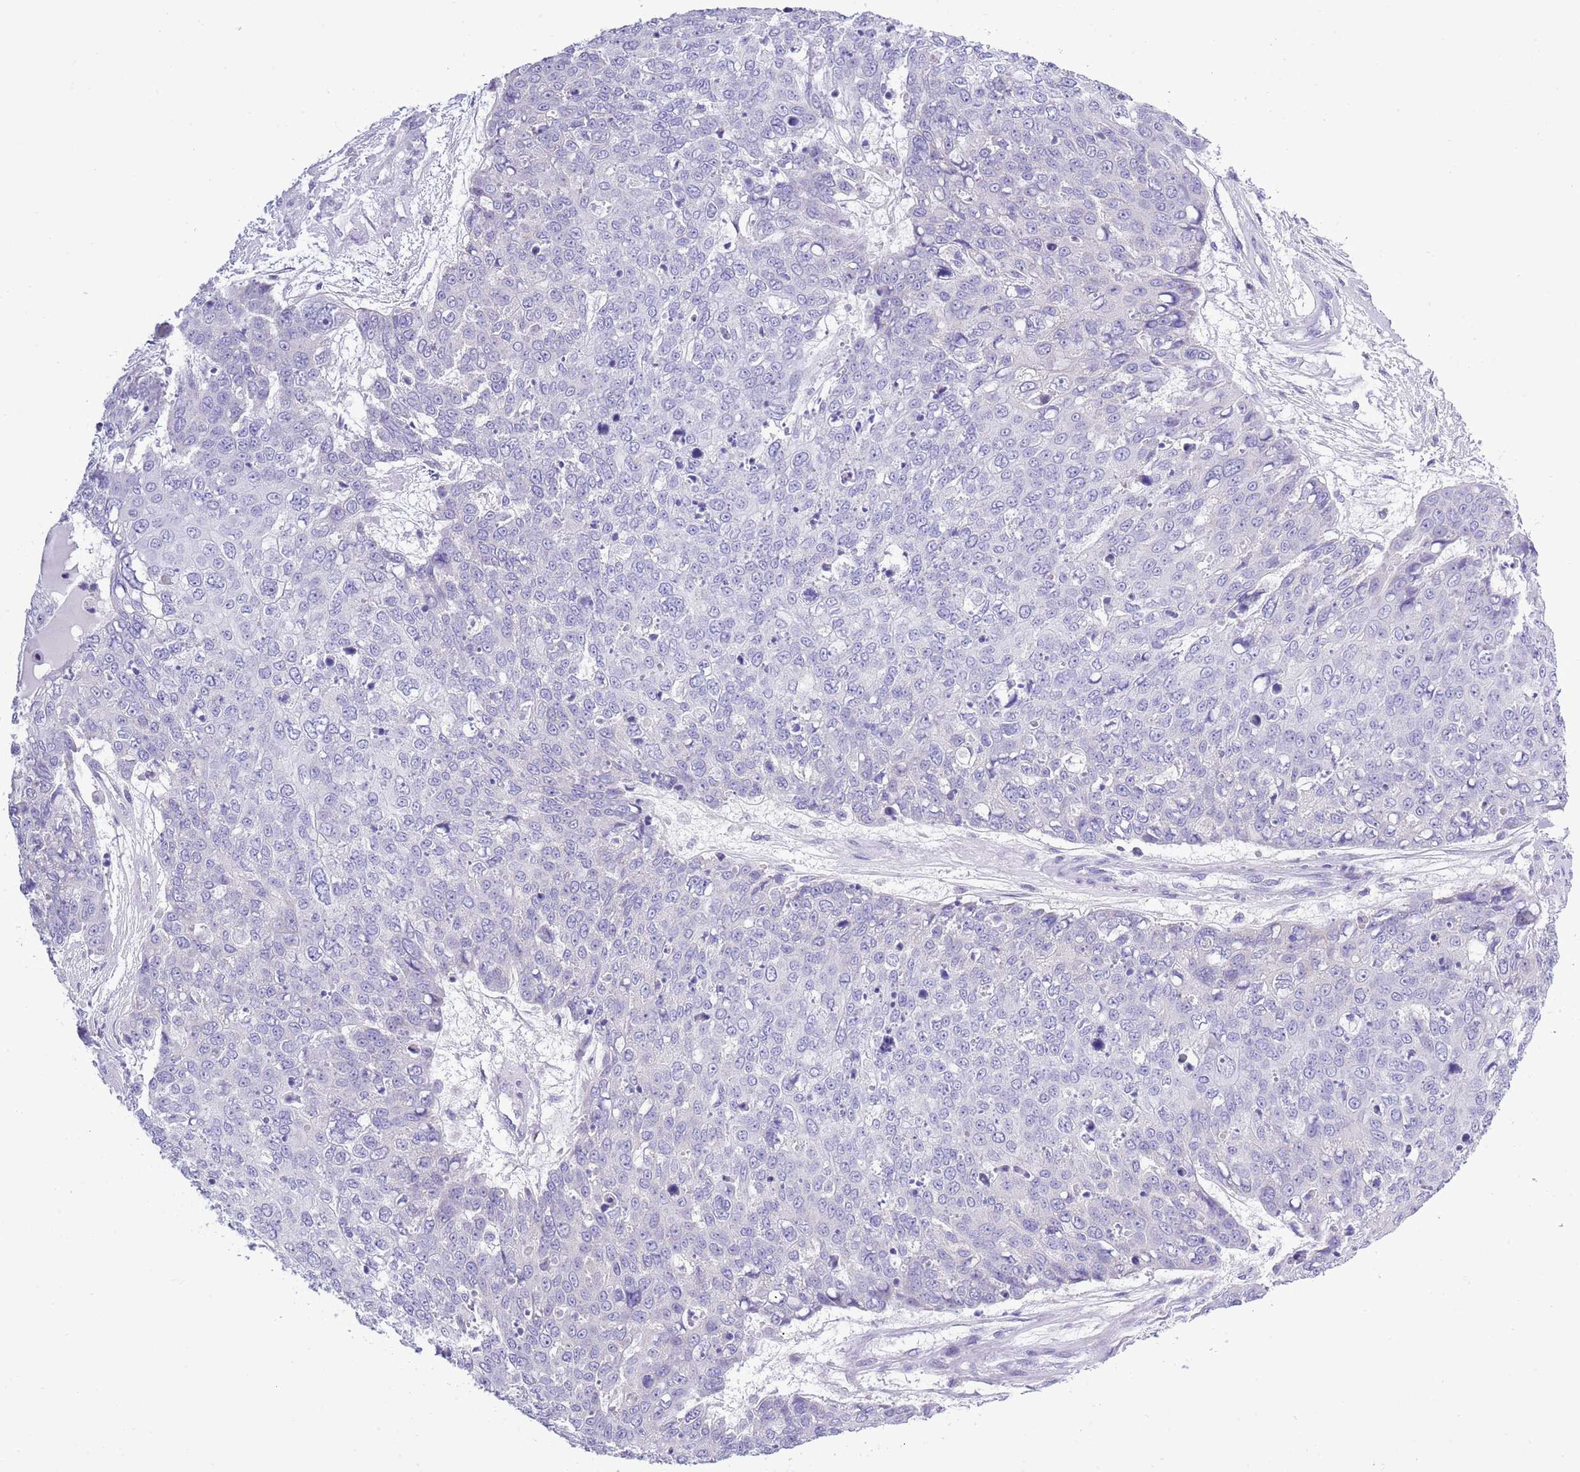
{"staining": {"intensity": "negative", "quantity": "none", "location": "none"}, "tissue": "skin cancer", "cell_type": "Tumor cells", "image_type": "cancer", "snomed": [{"axis": "morphology", "description": "Squamous cell carcinoma, NOS"}, {"axis": "topography", "description": "Skin"}], "caption": "Tumor cells are negative for brown protein staining in skin cancer.", "gene": "MOCOS", "patient": {"sex": "male", "age": 71}}